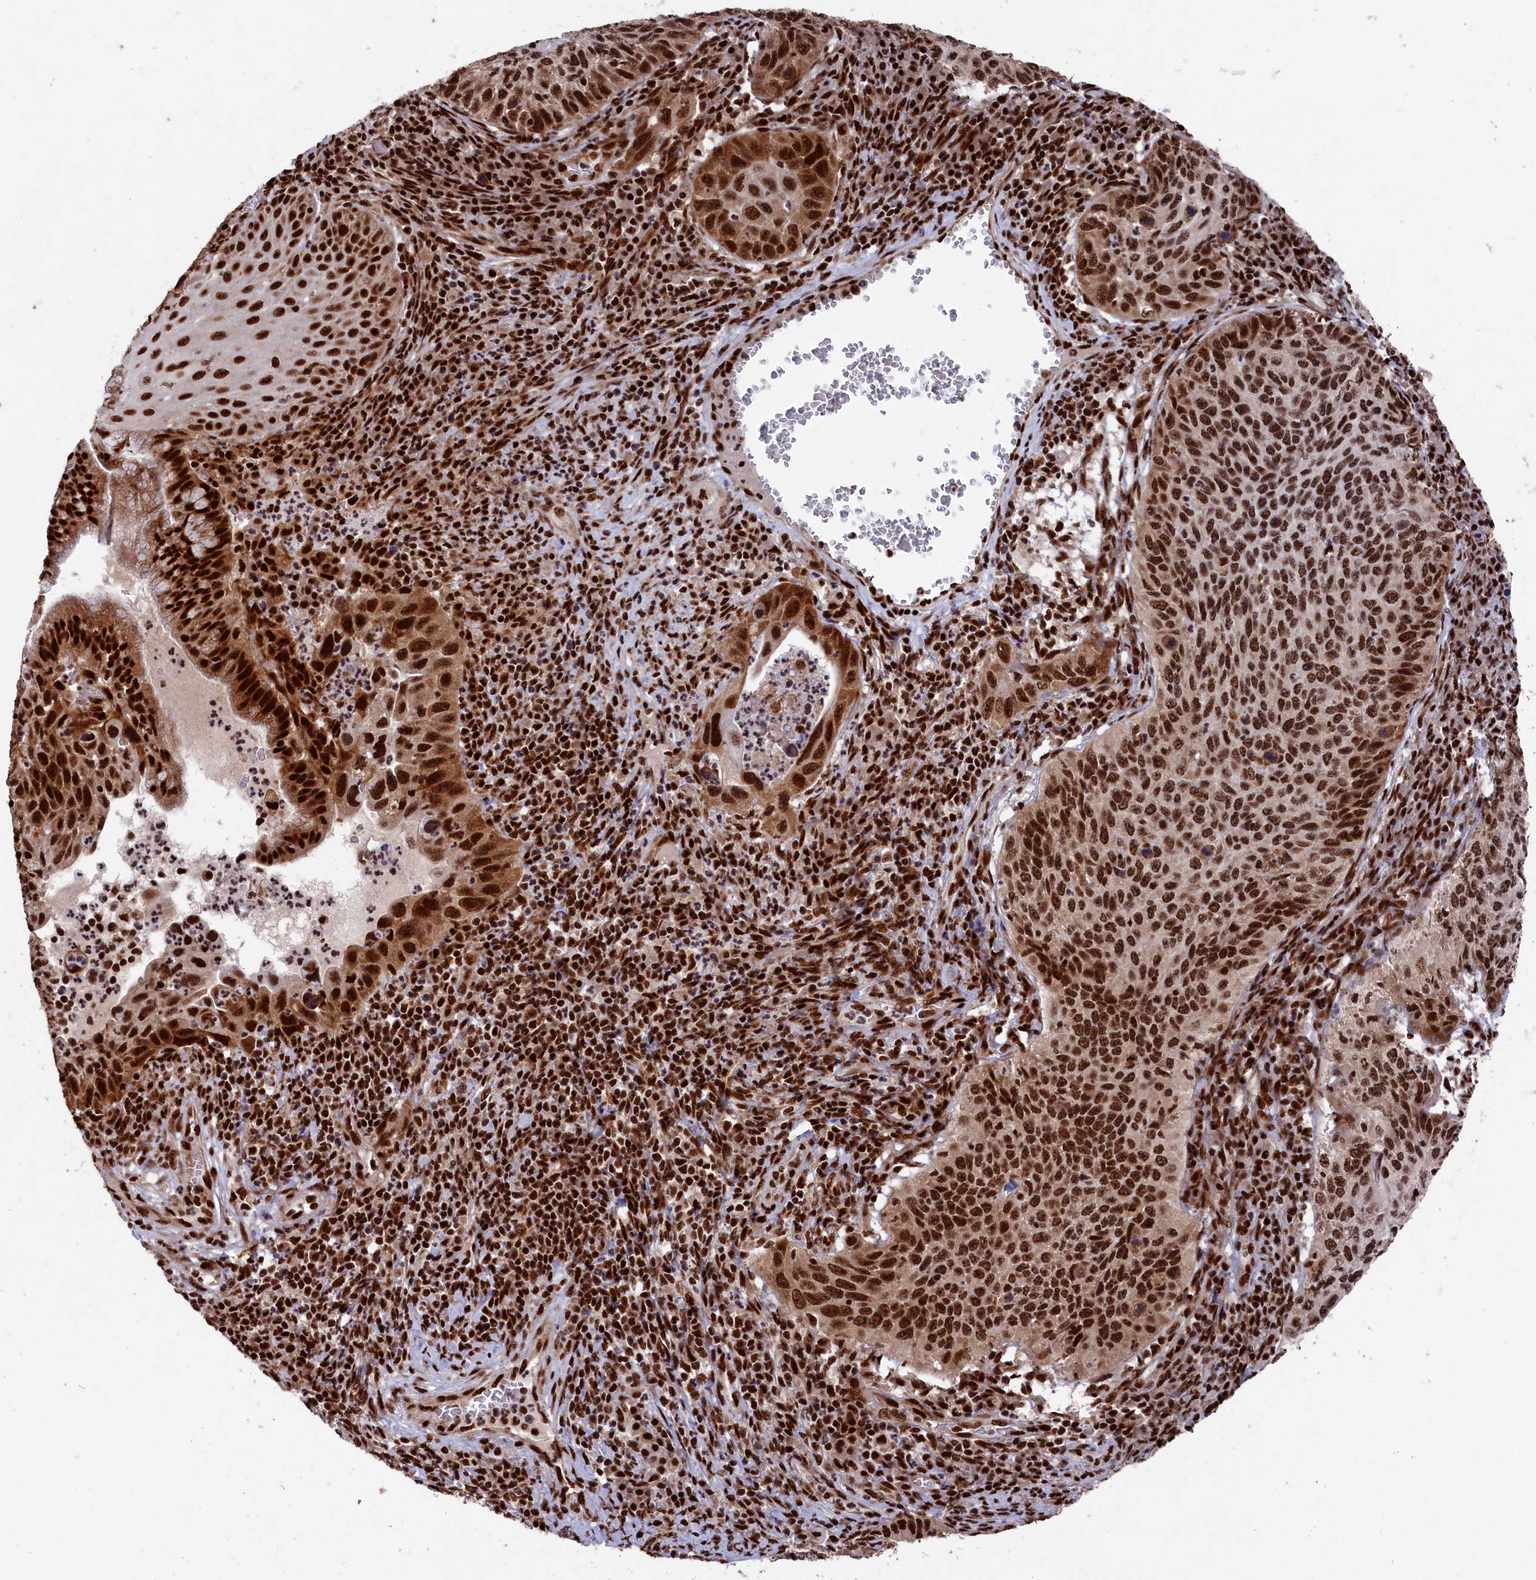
{"staining": {"intensity": "strong", "quantity": ">75%", "location": "nuclear"}, "tissue": "cervical cancer", "cell_type": "Tumor cells", "image_type": "cancer", "snomed": [{"axis": "morphology", "description": "Squamous cell carcinoma, NOS"}, {"axis": "topography", "description": "Cervix"}], "caption": "An image showing strong nuclear positivity in approximately >75% of tumor cells in cervical squamous cell carcinoma, as visualized by brown immunohistochemical staining.", "gene": "PRPF31", "patient": {"sex": "female", "age": 38}}